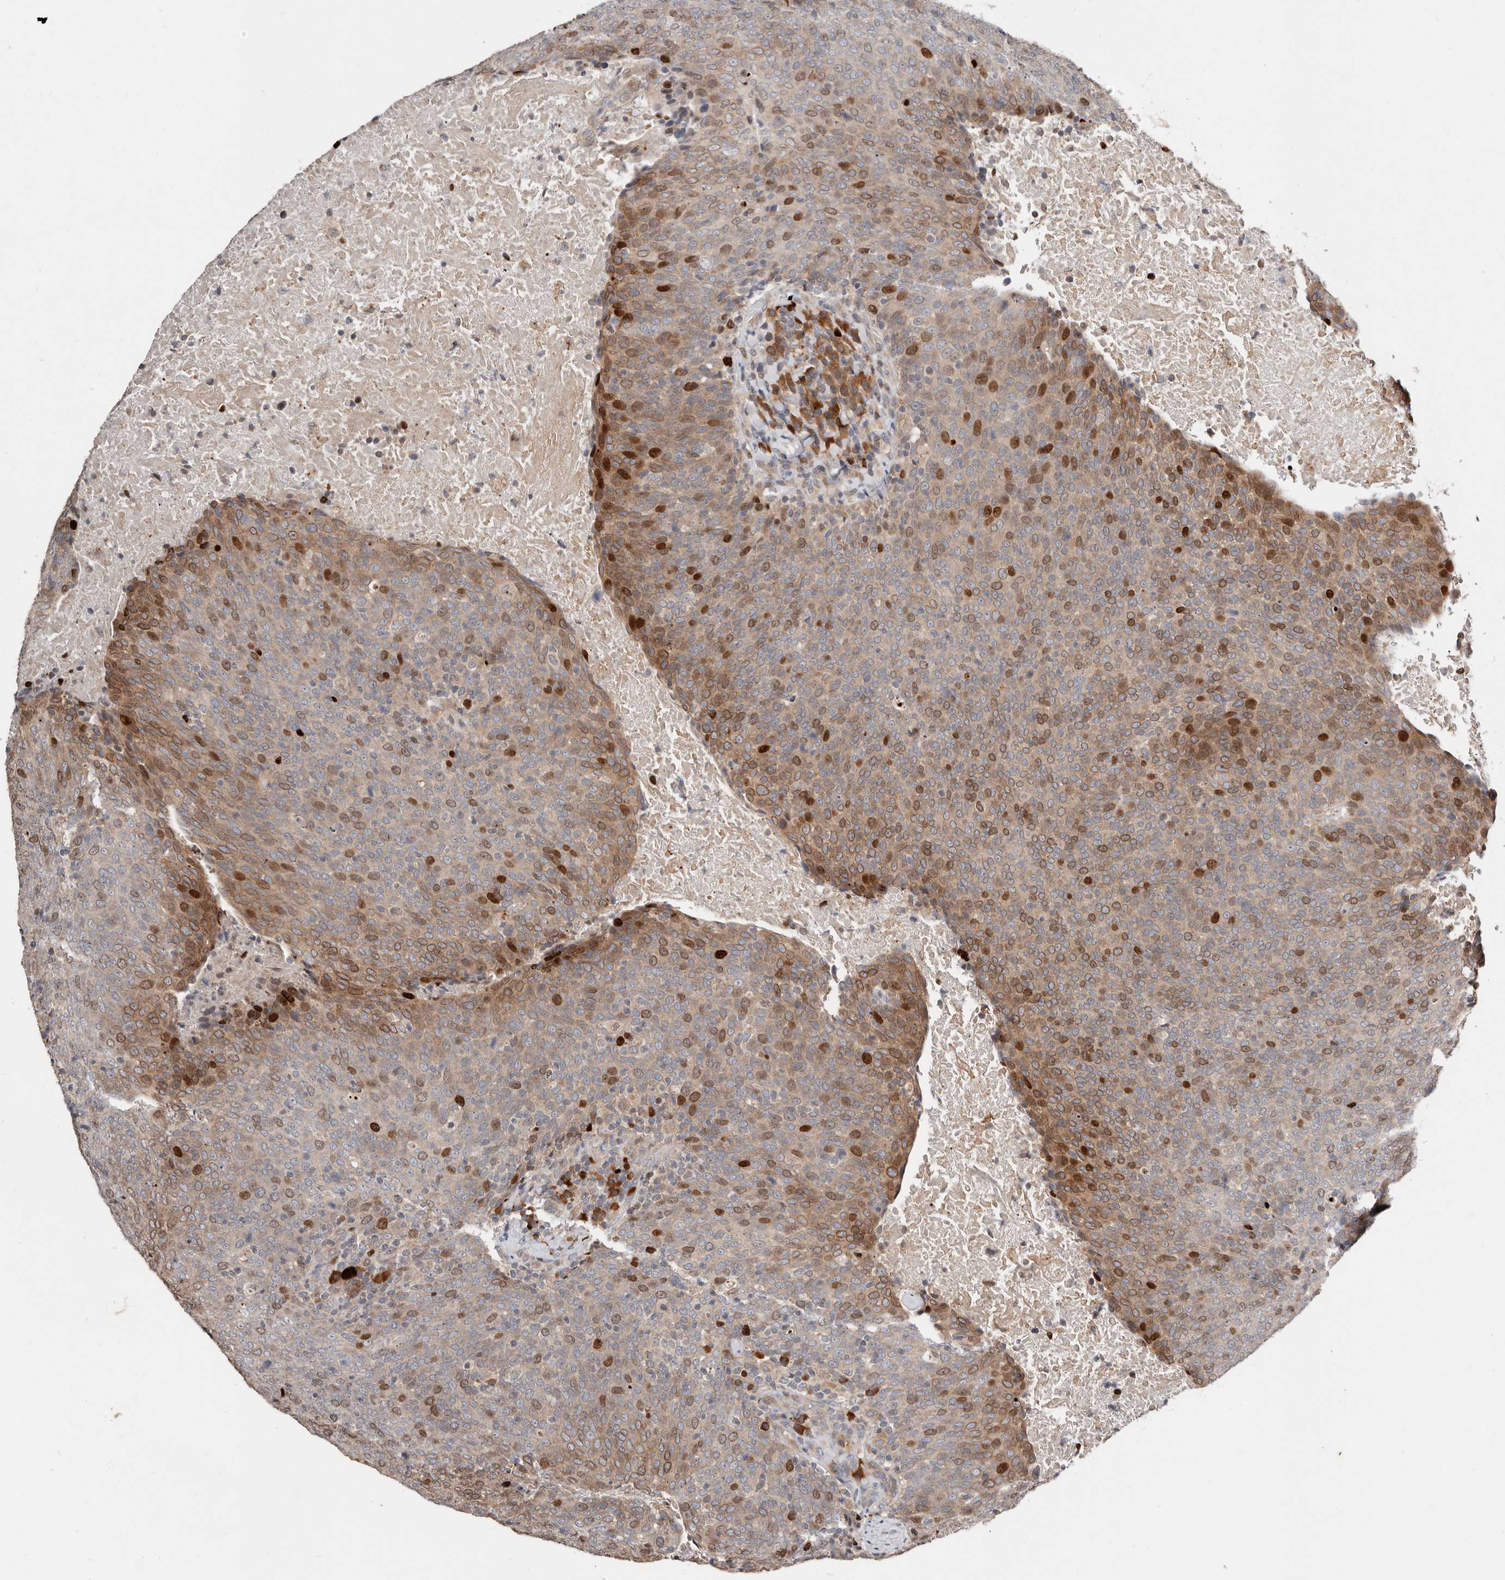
{"staining": {"intensity": "moderate", "quantity": "25%-75%", "location": "cytoplasmic/membranous,nuclear"}, "tissue": "head and neck cancer", "cell_type": "Tumor cells", "image_type": "cancer", "snomed": [{"axis": "morphology", "description": "Squamous cell carcinoma, NOS"}, {"axis": "morphology", "description": "Squamous cell carcinoma, metastatic, NOS"}, {"axis": "topography", "description": "Lymph node"}, {"axis": "topography", "description": "Head-Neck"}], "caption": "Moderate cytoplasmic/membranous and nuclear protein staining is present in approximately 25%-75% of tumor cells in head and neck cancer (squamous cell carcinoma).", "gene": "SMYD4", "patient": {"sex": "male", "age": 62}}